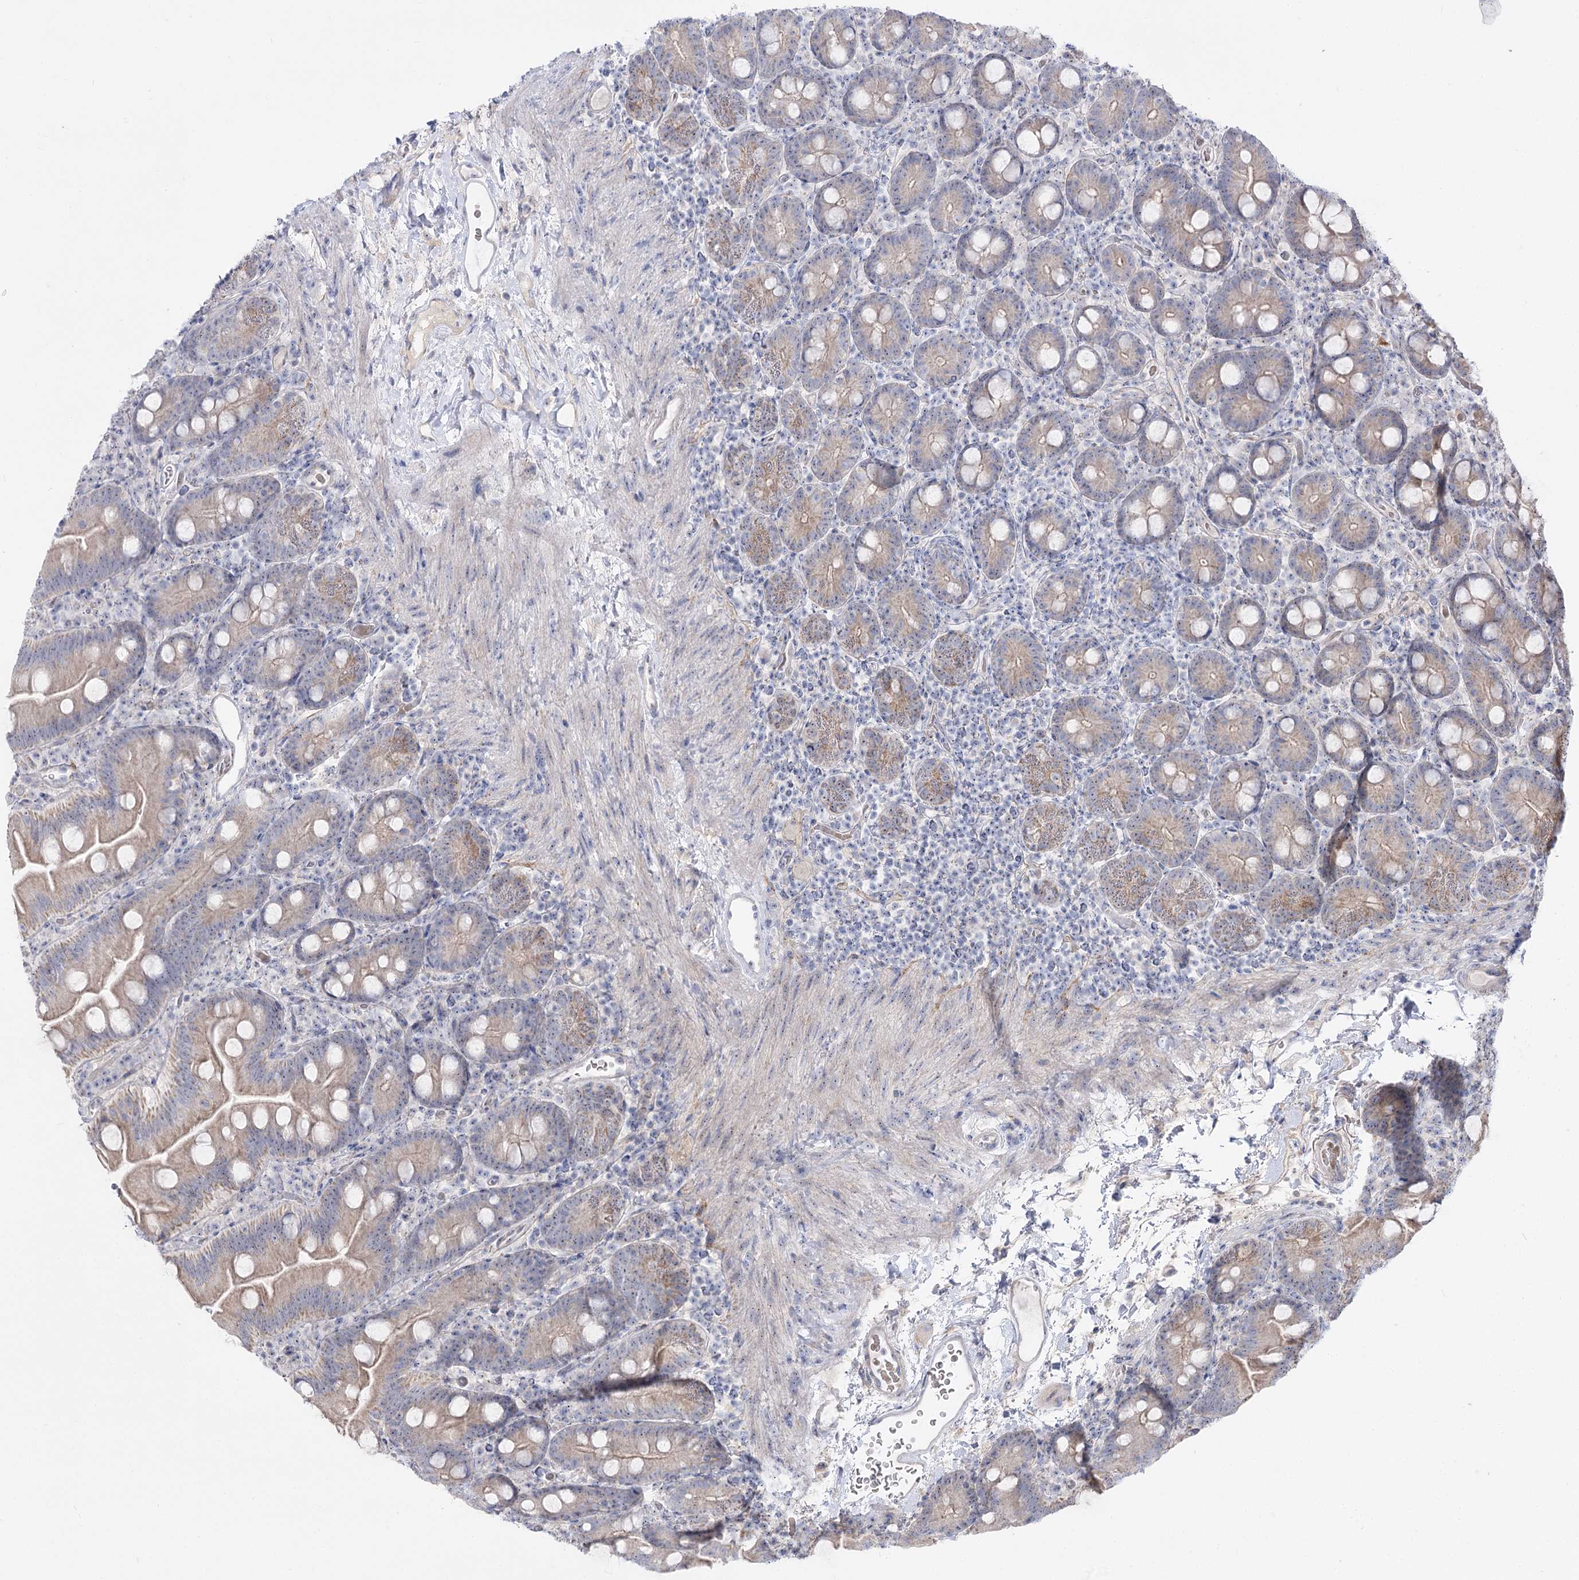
{"staining": {"intensity": "weak", "quantity": "25%-75%", "location": "cytoplasmic/membranous"}, "tissue": "small intestine", "cell_type": "Glandular cells", "image_type": "normal", "snomed": [{"axis": "morphology", "description": "Normal tissue, NOS"}, {"axis": "topography", "description": "Small intestine"}], "caption": "There is low levels of weak cytoplasmic/membranous staining in glandular cells of unremarkable small intestine, as demonstrated by immunohistochemical staining (brown color).", "gene": "SUOX", "patient": {"sex": "female", "age": 68}}